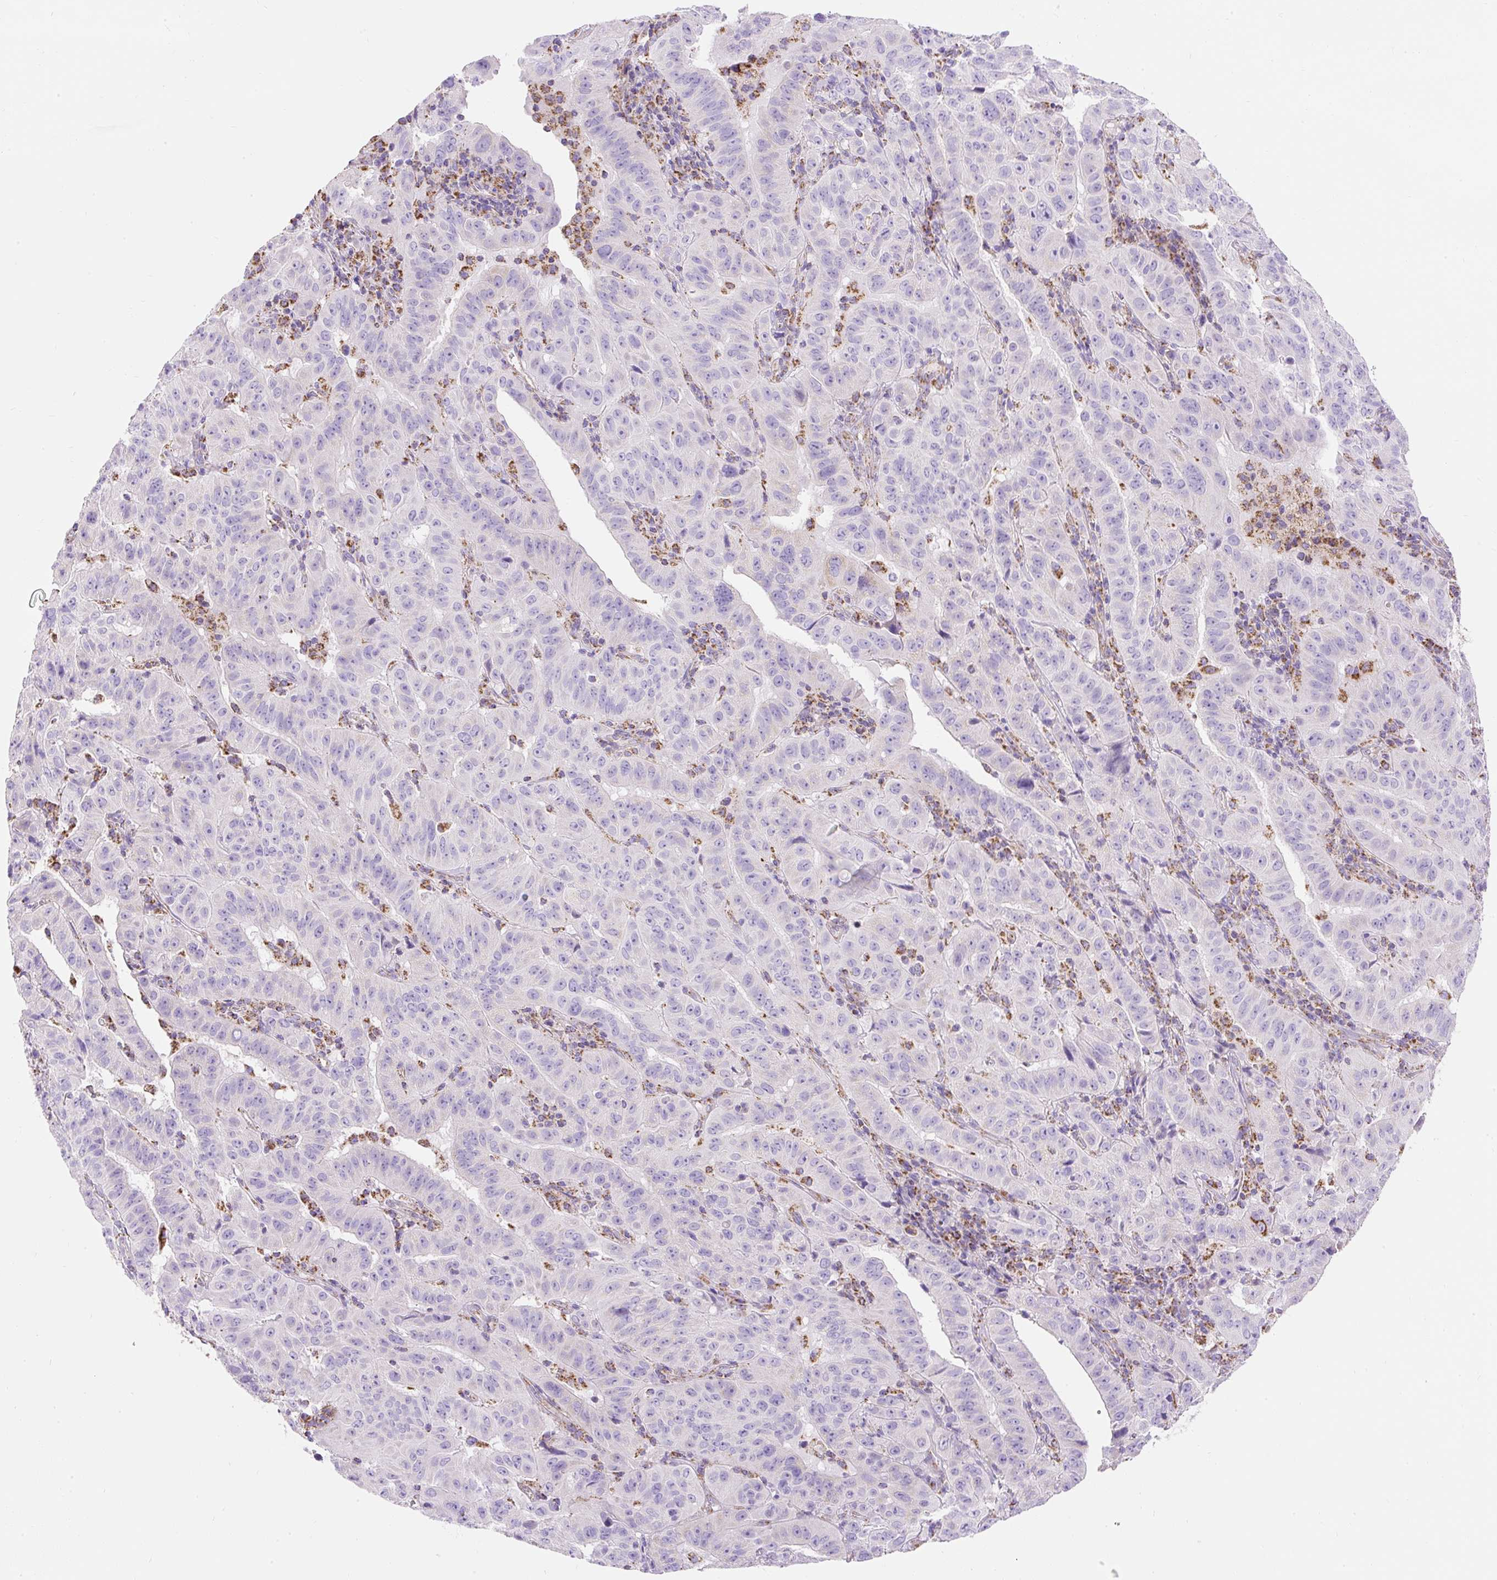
{"staining": {"intensity": "moderate", "quantity": "25%-75%", "location": "cytoplasmic/membranous"}, "tissue": "pancreatic cancer", "cell_type": "Tumor cells", "image_type": "cancer", "snomed": [{"axis": "morphology", "description": "Adenocarcinoma, NOS"}, {"axis": "topography", "description": "Pancreas"}], "caption": "The histopathology image shows immunohistochemical staining of pancreatic cancer. There is moderate cytoplasmic/membranous positivity is present in approximately 25%-75% of tumor cells.", "gene": "DAAM2", "patient": {"sex": "male", "age": 63}}